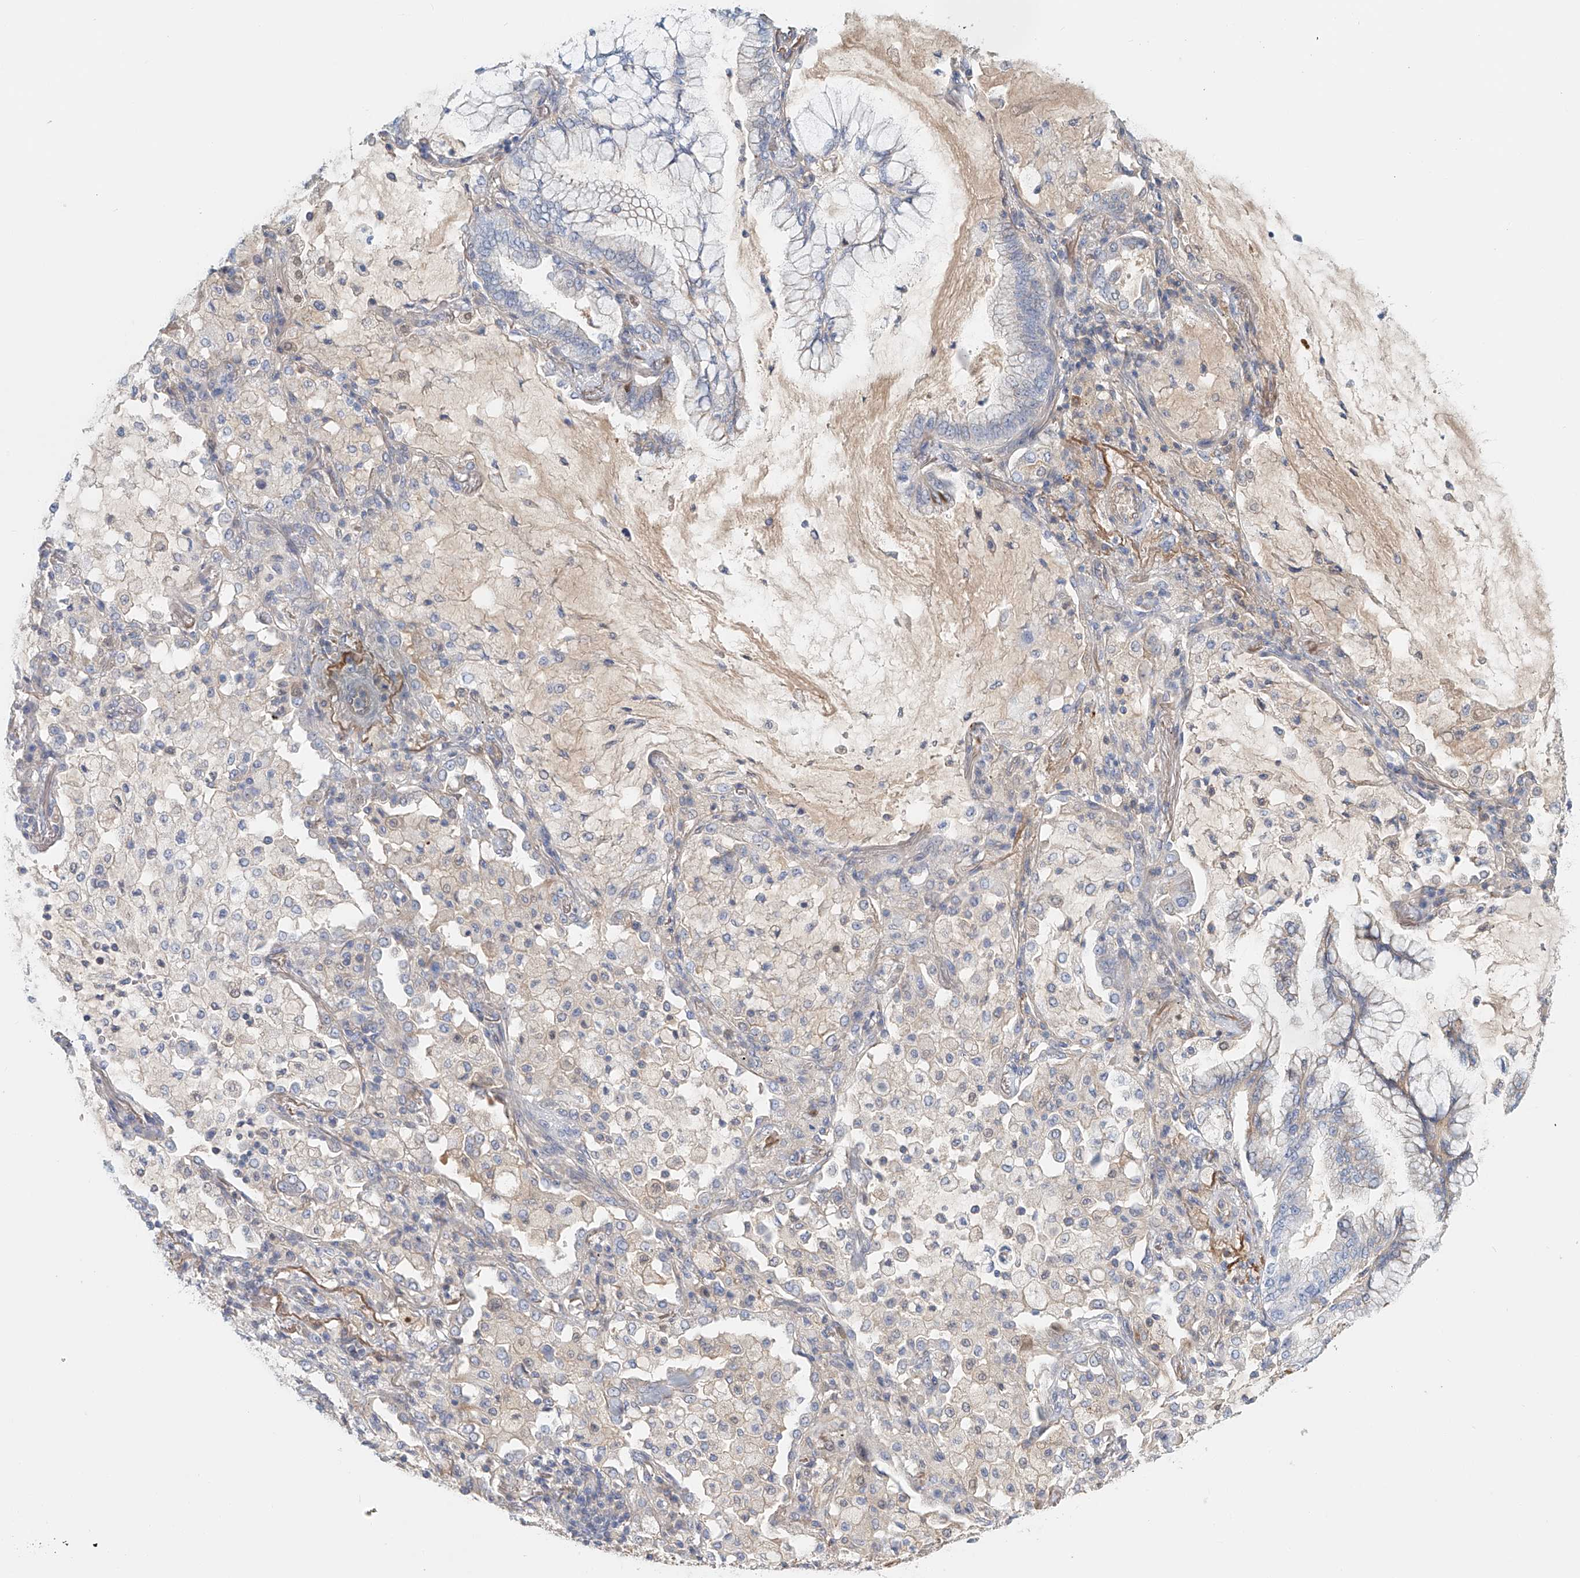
{"staining": {"intensity": "negative", "quantity": "none", "location": "none"}, "tissue": "lung cancer", "cell_type": "Tumor cells", "image_type": "cancer", "snomed": [{"axis": "morphology", "description": "Adenocarcinoma, NOS"}, {"axis": "topography", "description": "Lung"}], "caption": "There is no significant positivity in tumor cells of lung adenocarcinoma.", "gene": "FRYL", "patient": {"sex": "female", "age": 70}}